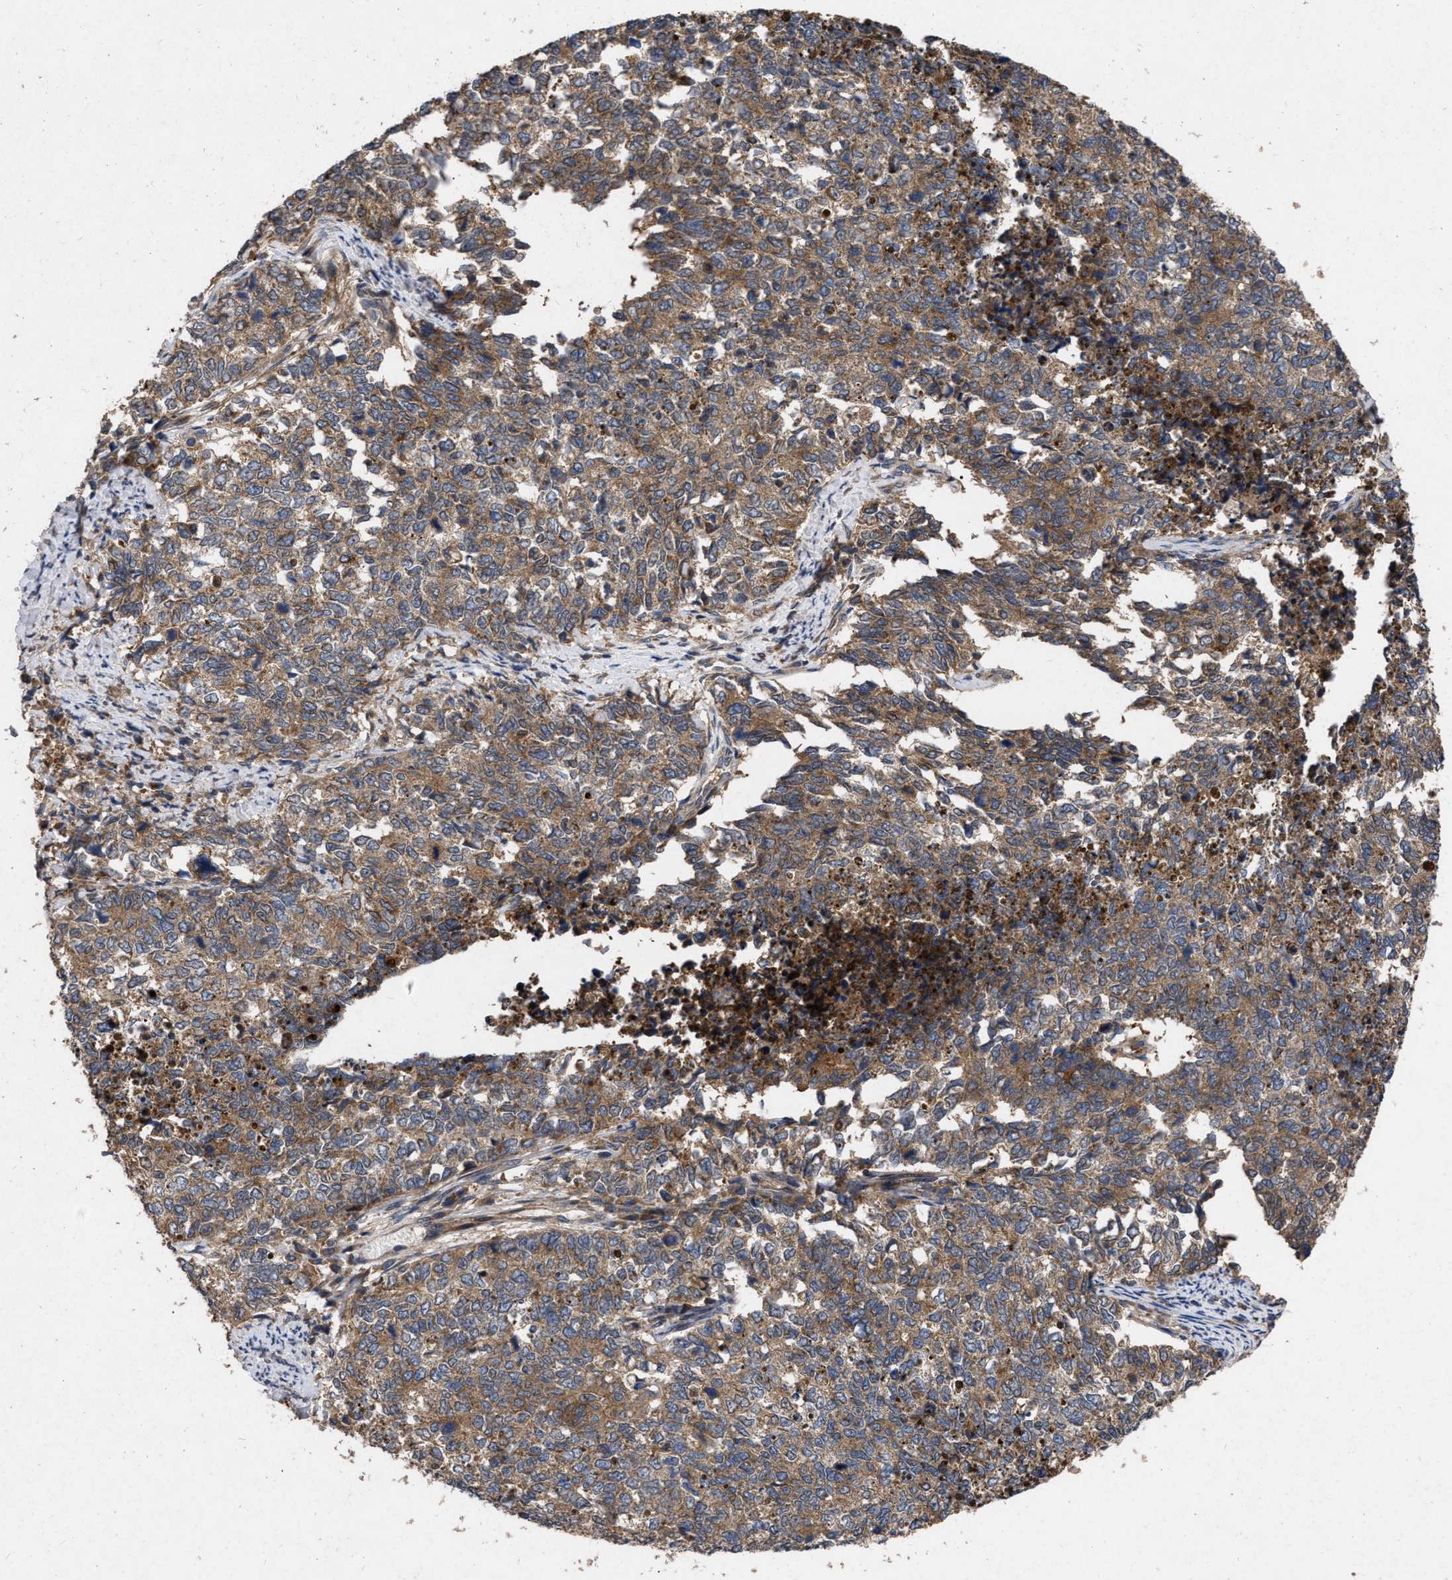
{"staining": {"intensity": "moderate", "quantity": ">75%", "location": "cytoplasmic/membranous"}, "tissue": "cervical cancer", "cell_type": "Tumor cells", "image_type": "cancer", "snomed": [{"axis": "morphology", "description": "Squamous cell carcinoma, NOS"}, {"axis": "topography", "description": "Cervix"}], "caption": "Immunohistochemistry (IHC) micrograph of neoplastic tissue: cervical squamous cell carcinoma stained using immunohistochemistry displays medium levels of moderate protein expression localized specifically in the cytoplasmic/membranous of tumor cells, appearing as a cytoplasmic/membranous brown color.", "gene": "CDKN2C", "patient": {"sex": "female", "age": 63}}